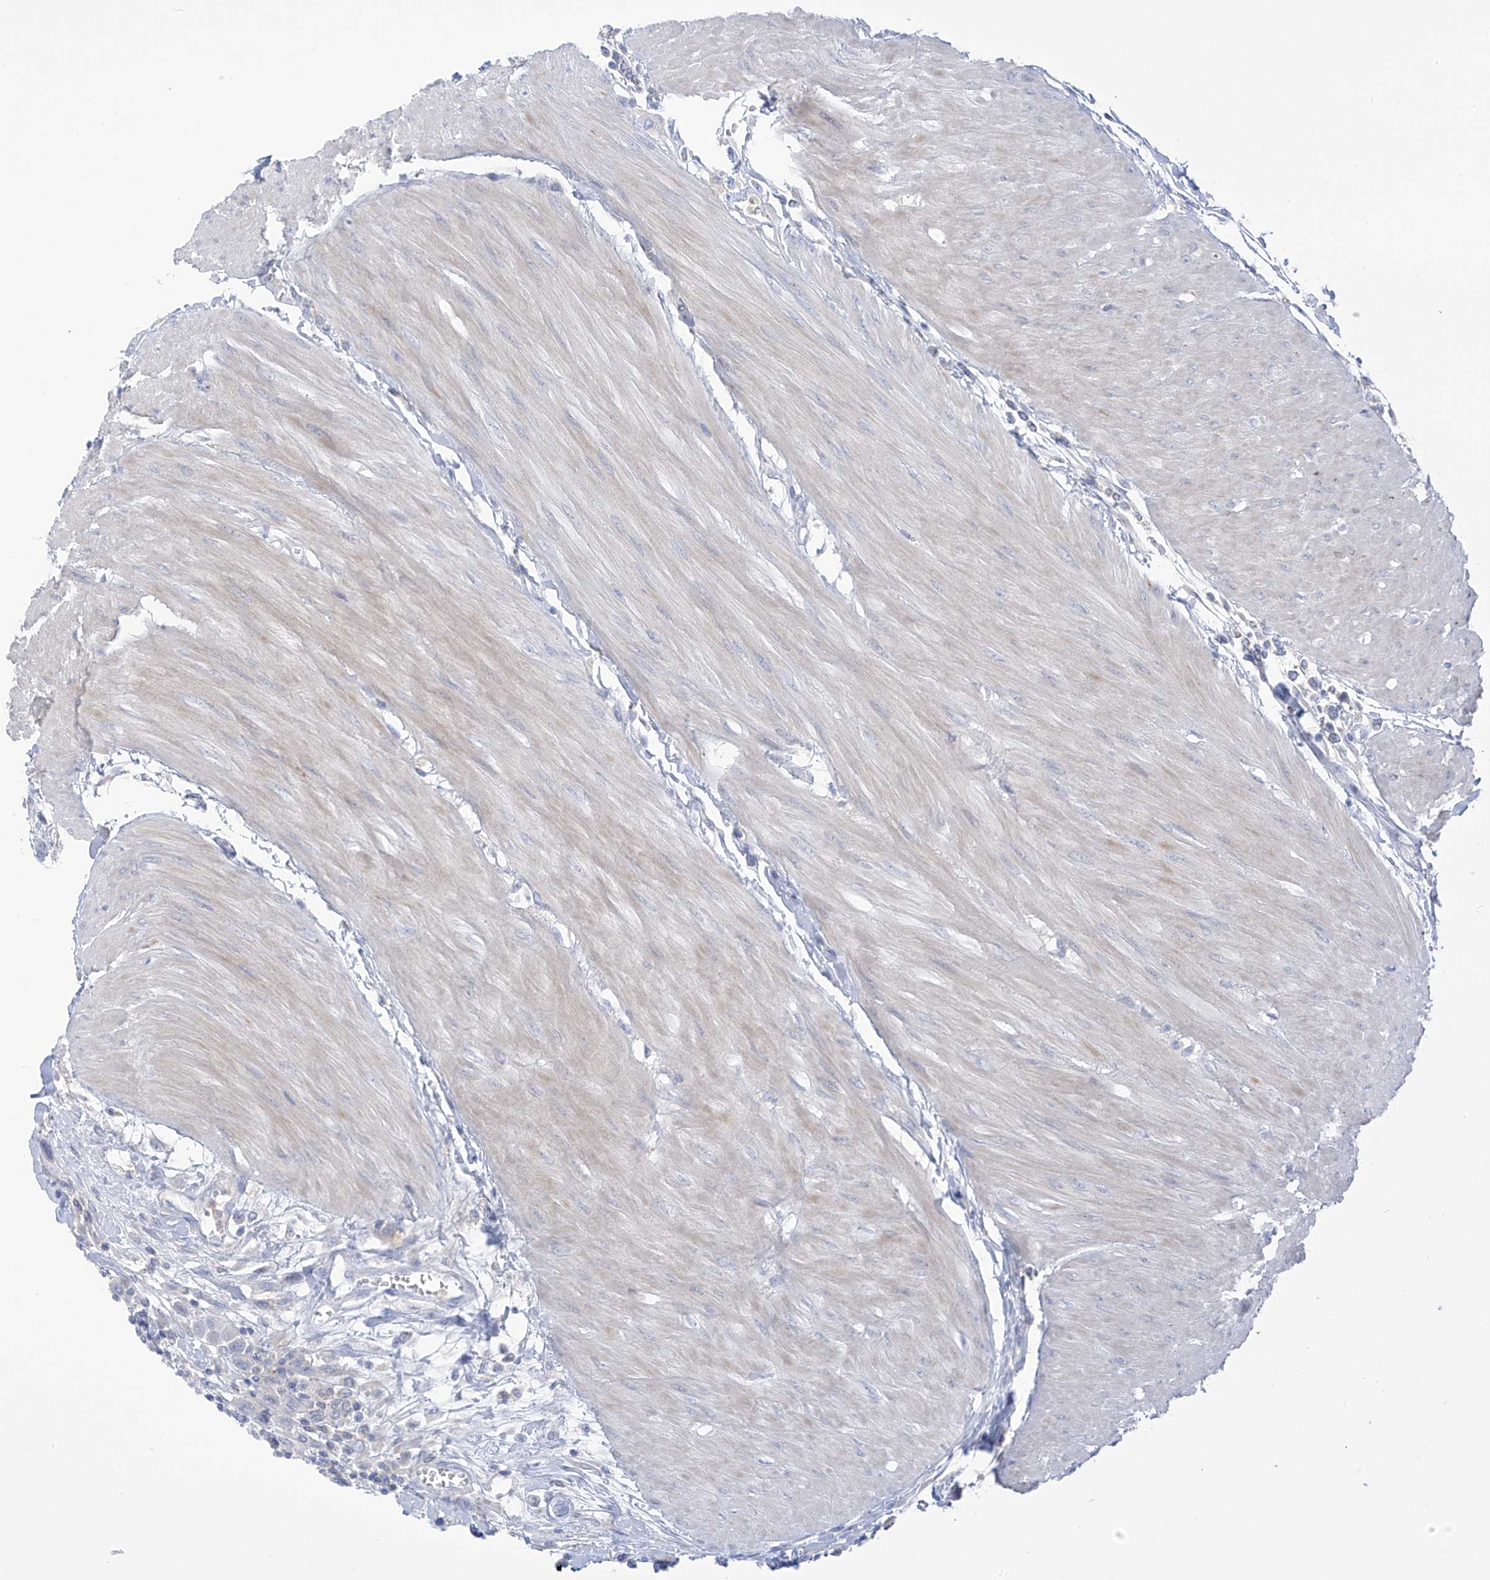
{"staining": {"intensity": "negative", "quantity": "none", "location": "none"}, "tissue": "urothelial cancer", "cell_type": "Tumor cells", "image_type": "cancer", "snomed": [{"axis": "morphology", "description": "Urothelial carcinoma, High grade"}, {"axis": "topography", "description": "Urinary bladder"}], "caption": "The immunohistochemistry micrograph has no significant positivity in tumor cells of high-grade urothelial carcinoma tissue.", "gene": "FABP2", "patient": {"sex": "male", "age": 50}}